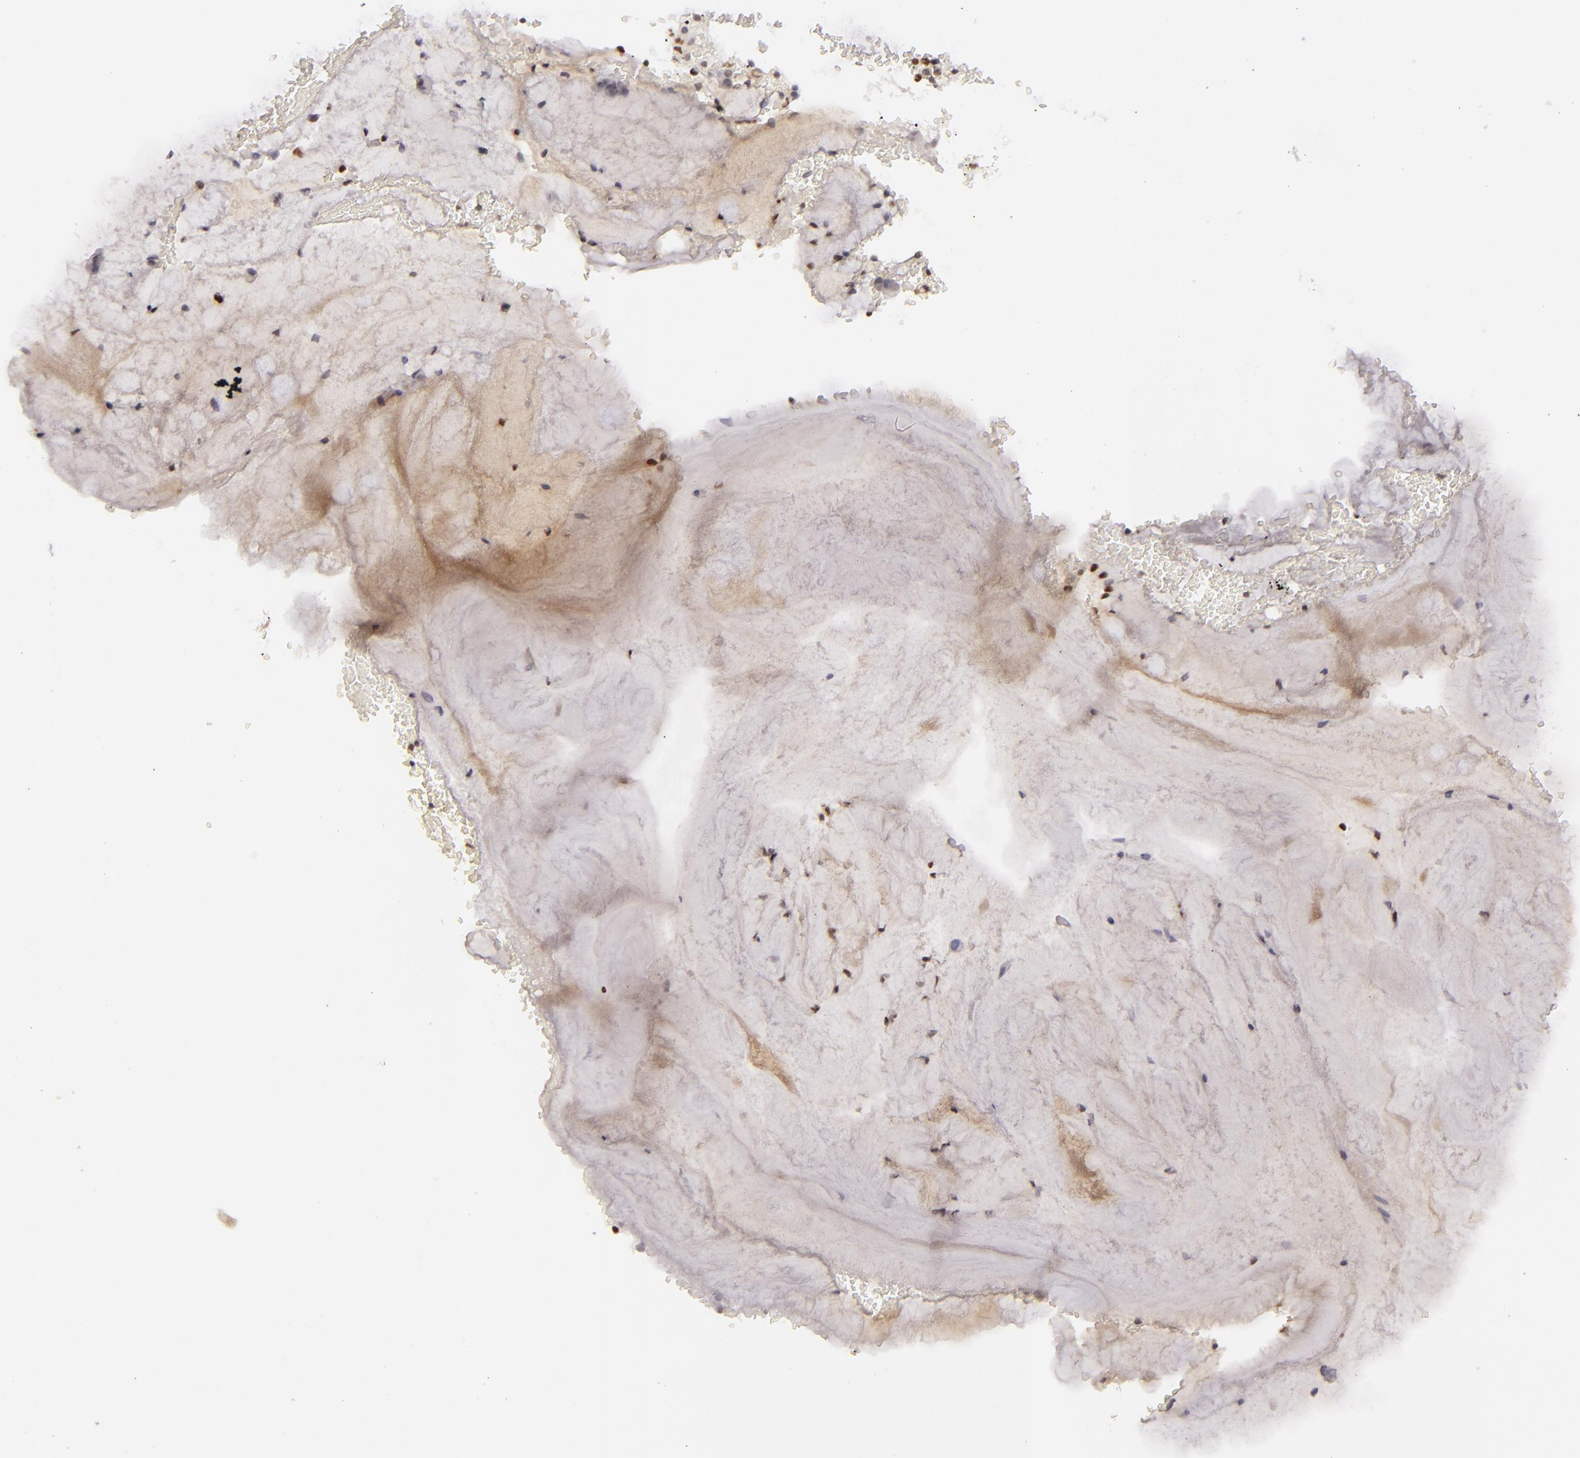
{"staining": {"intensity": "strong", "quantity": "25%-75%", "location": "nuclear"}, "tissue": "bronchus", "cell_type": "Respiratory epithelial cells", "image_type": "normal", "snomed": [{"axis": "morphology", "description": "Normal tissue, NOS"}, {"axis": "topography", "description": "Lymph node of abdomen"}, {"axis": "topography", "description": "Lymph node of pelvis"}], "caption": "The micrograph displays immunohistochemical staining of unremarkable bronchus. There is strong nuclear staining is appreciated in about 25%-75% of respiratory epithelial cells. (DAB (3,3'-diaminobenzidine) IHC with brightfield microscopy, high magnification).", "gene": "FEN1", "patient": {"sex": "female", "age": 65}}